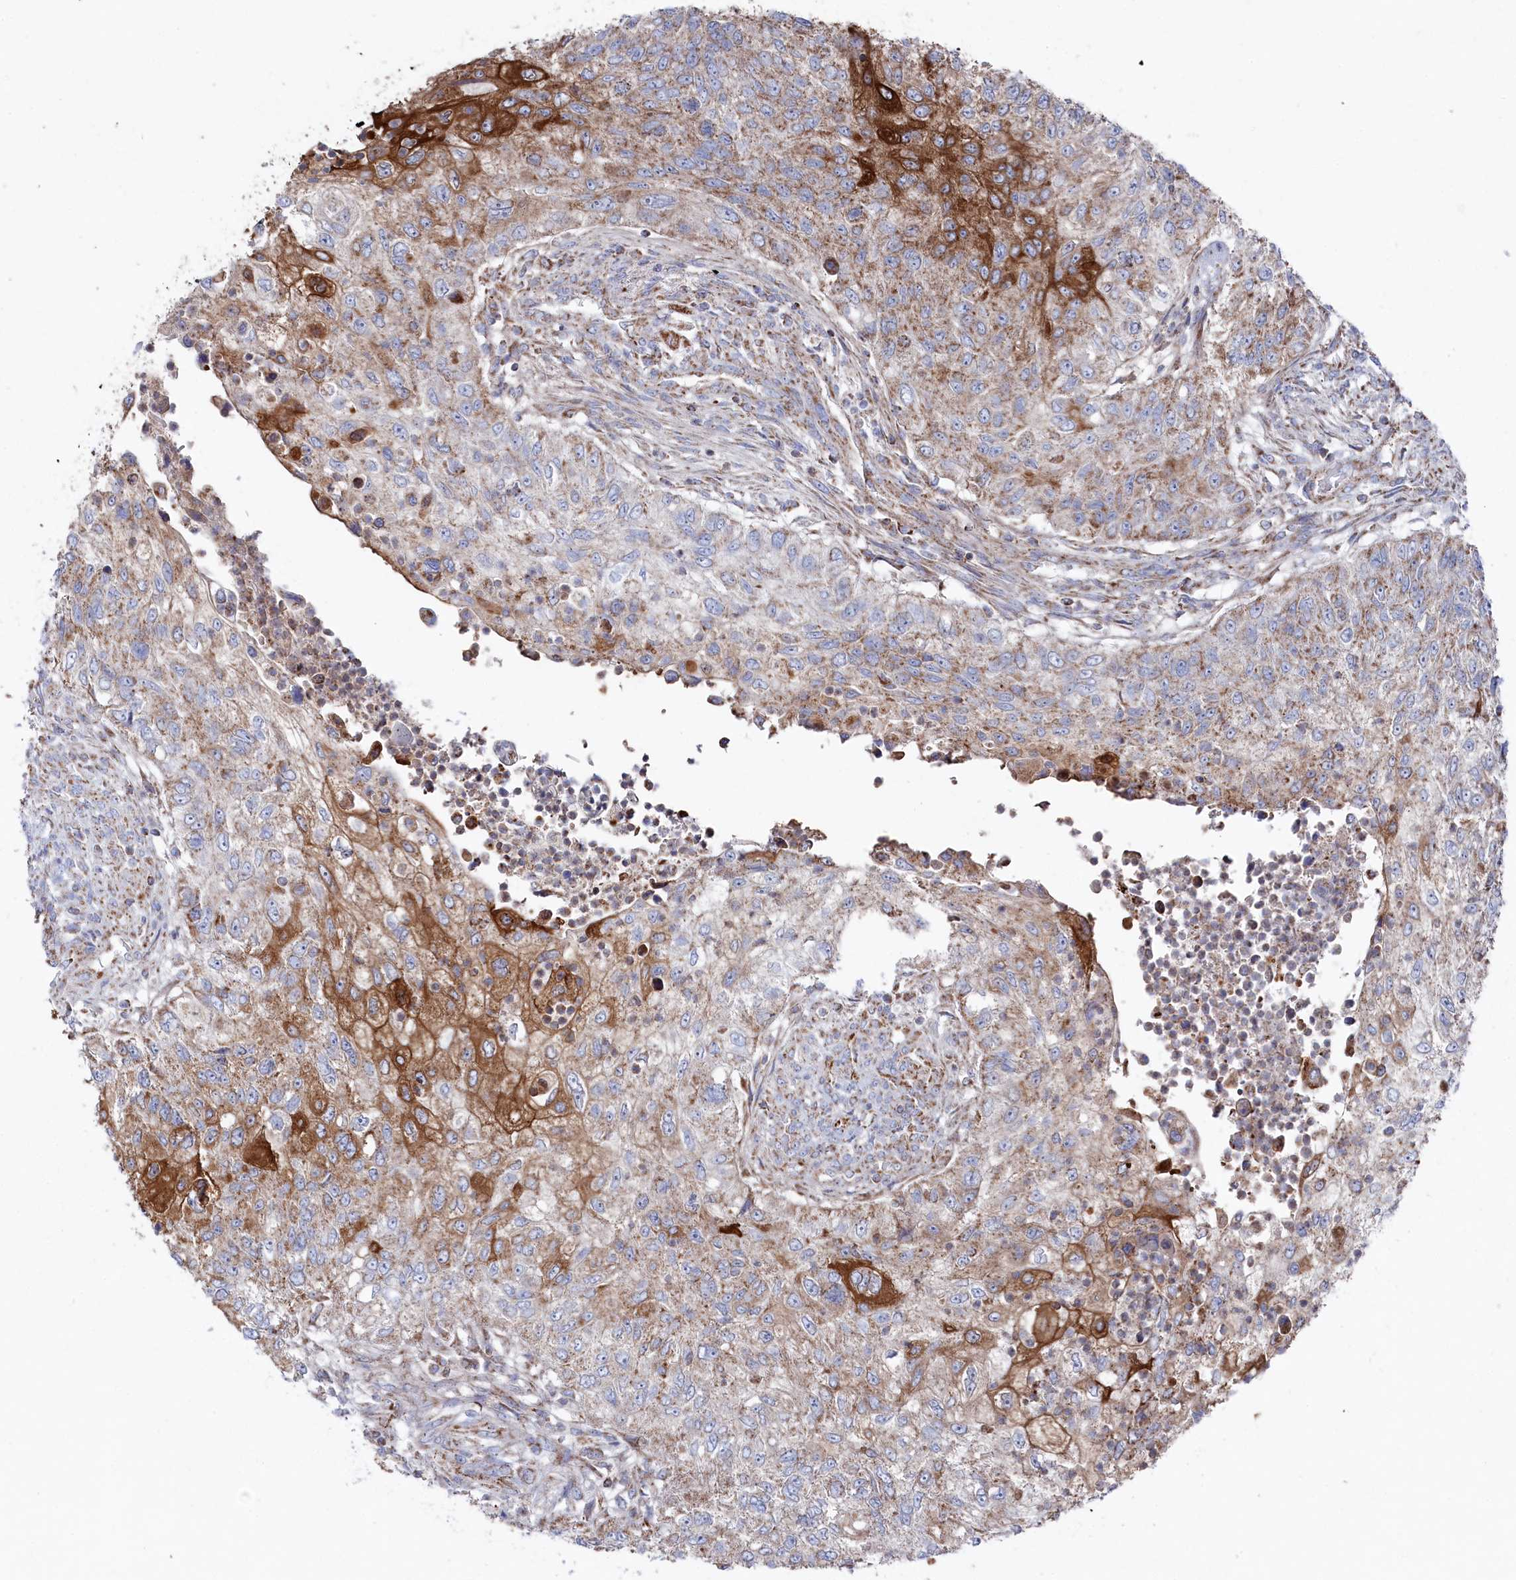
{"staining": {"intensity": "strong", "quantity": "<25%", "location": "cytoplasmic/membranous"}, "tissue": "urothelial cancer", "cell_type": "Tumor cells", "image_type": "cancer", "snomed": [{"axis": "morphology", "description": "Urothelial carcinoma, High grade"}, {"axis": "topography", "description": "Urinary bladder"}], "caption": "A histopathology image of human urothelial cancer stained for a protein demonstrates strong cytoplasmic/membranous brown staining in tumor cells.", "gene": "GLS2", "patient": {"sex": "female", "age": 60}}